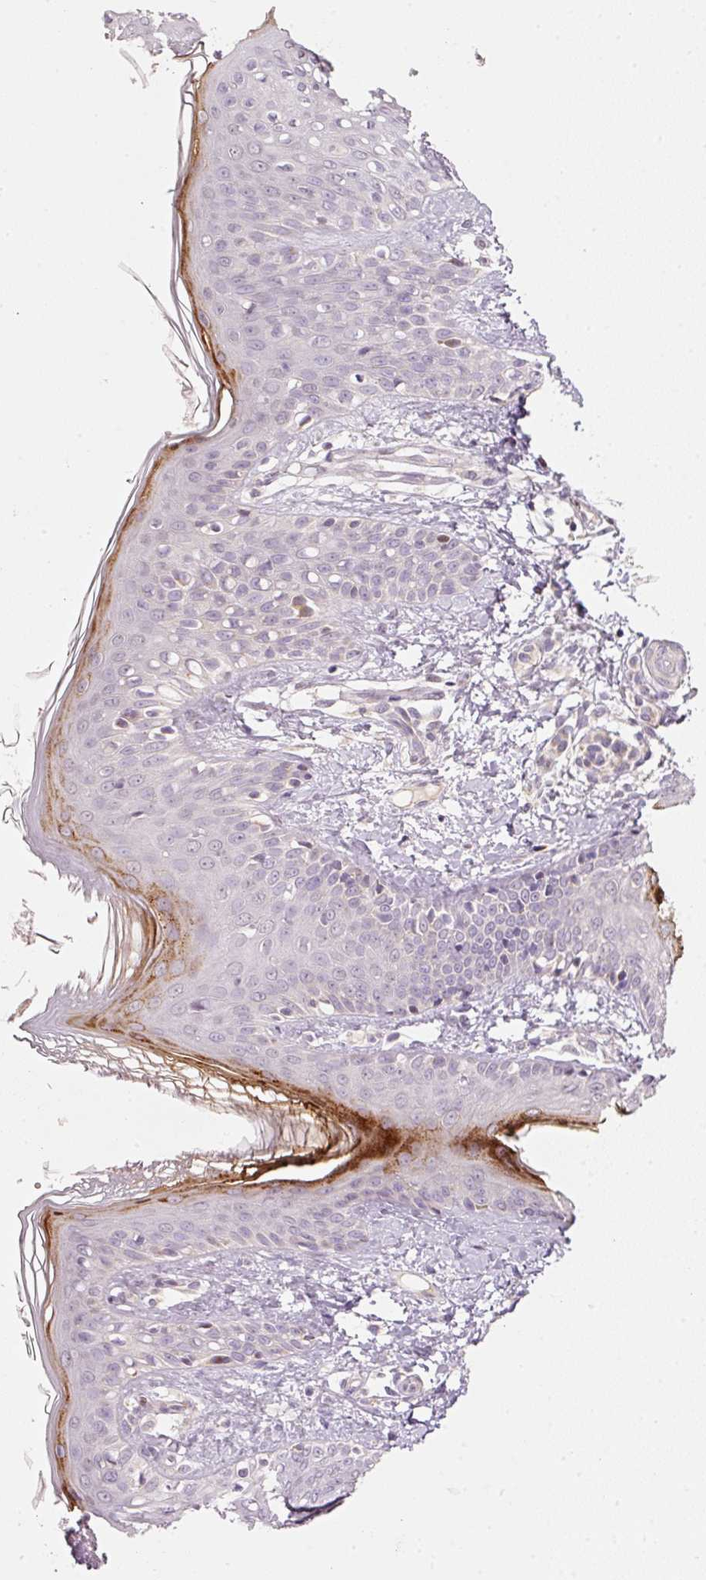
{"staining": {"intensity": "weak", "quantity": "<25%", "location": "cytoplasmic/membranous"}, "tissue": "skin", "cell_type": "Fibroblasts", "image_type": "normal", "snomed": [{"axis": "morphology", "description": "Normal tissue, NOS"}, {"axis": "topography", "description": "Skin"}], "caption": "Immunohistochemistry (IHC) image of benign skin stained for a protein (brown), which demonstrates no positivity in fibroblasts.", "gene": "TOB2", "patient": {"sex": "male", "age": 16}}